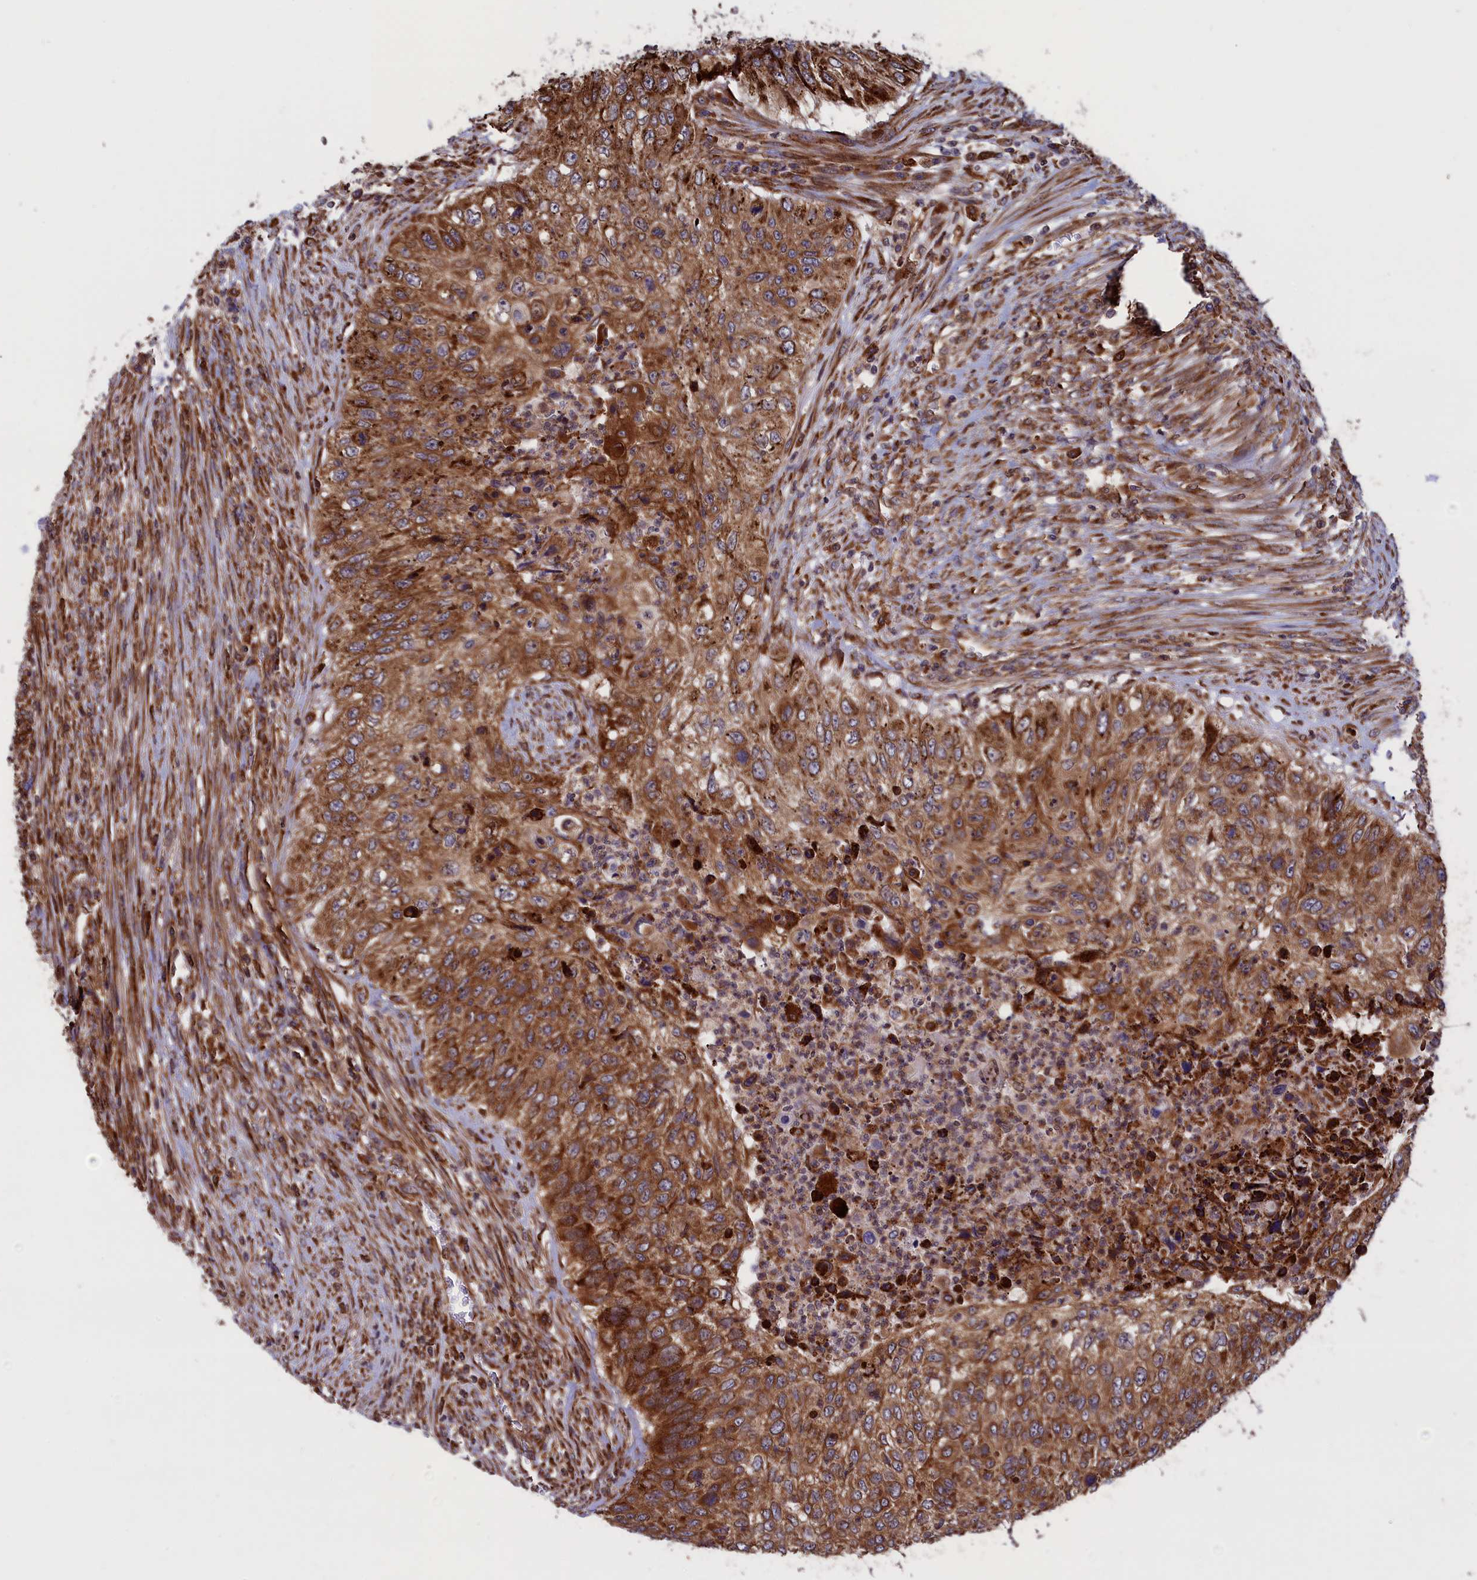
{"staining": {"intensity": "moderate", "quantity": ">75%", "location": "cytoplasmic/membranous"}, "tissue": "urothelial cancer", "cell_type": "Tumor cells", "image_type": "cancer", "snomed": [{"axis": "morphology", "description": "Urothelial carcinoma, High grade"}, {"axis": "topography", "description": "Urinary bladder"}], "caption": "High-power microscopy captured an IHC micrograph of urothelial cancer, revealing moderate cytoplasmic/membranous staining in approximately >75% of tumor cells. (Stains: DAB (3,3'-diaminobenzidine) in brown, nuclei in blue, Microscopy: brightfield microscopy at high magnification).", "gene": "PLA2G4C", "patient": {"sex": "female", "age": 60}}